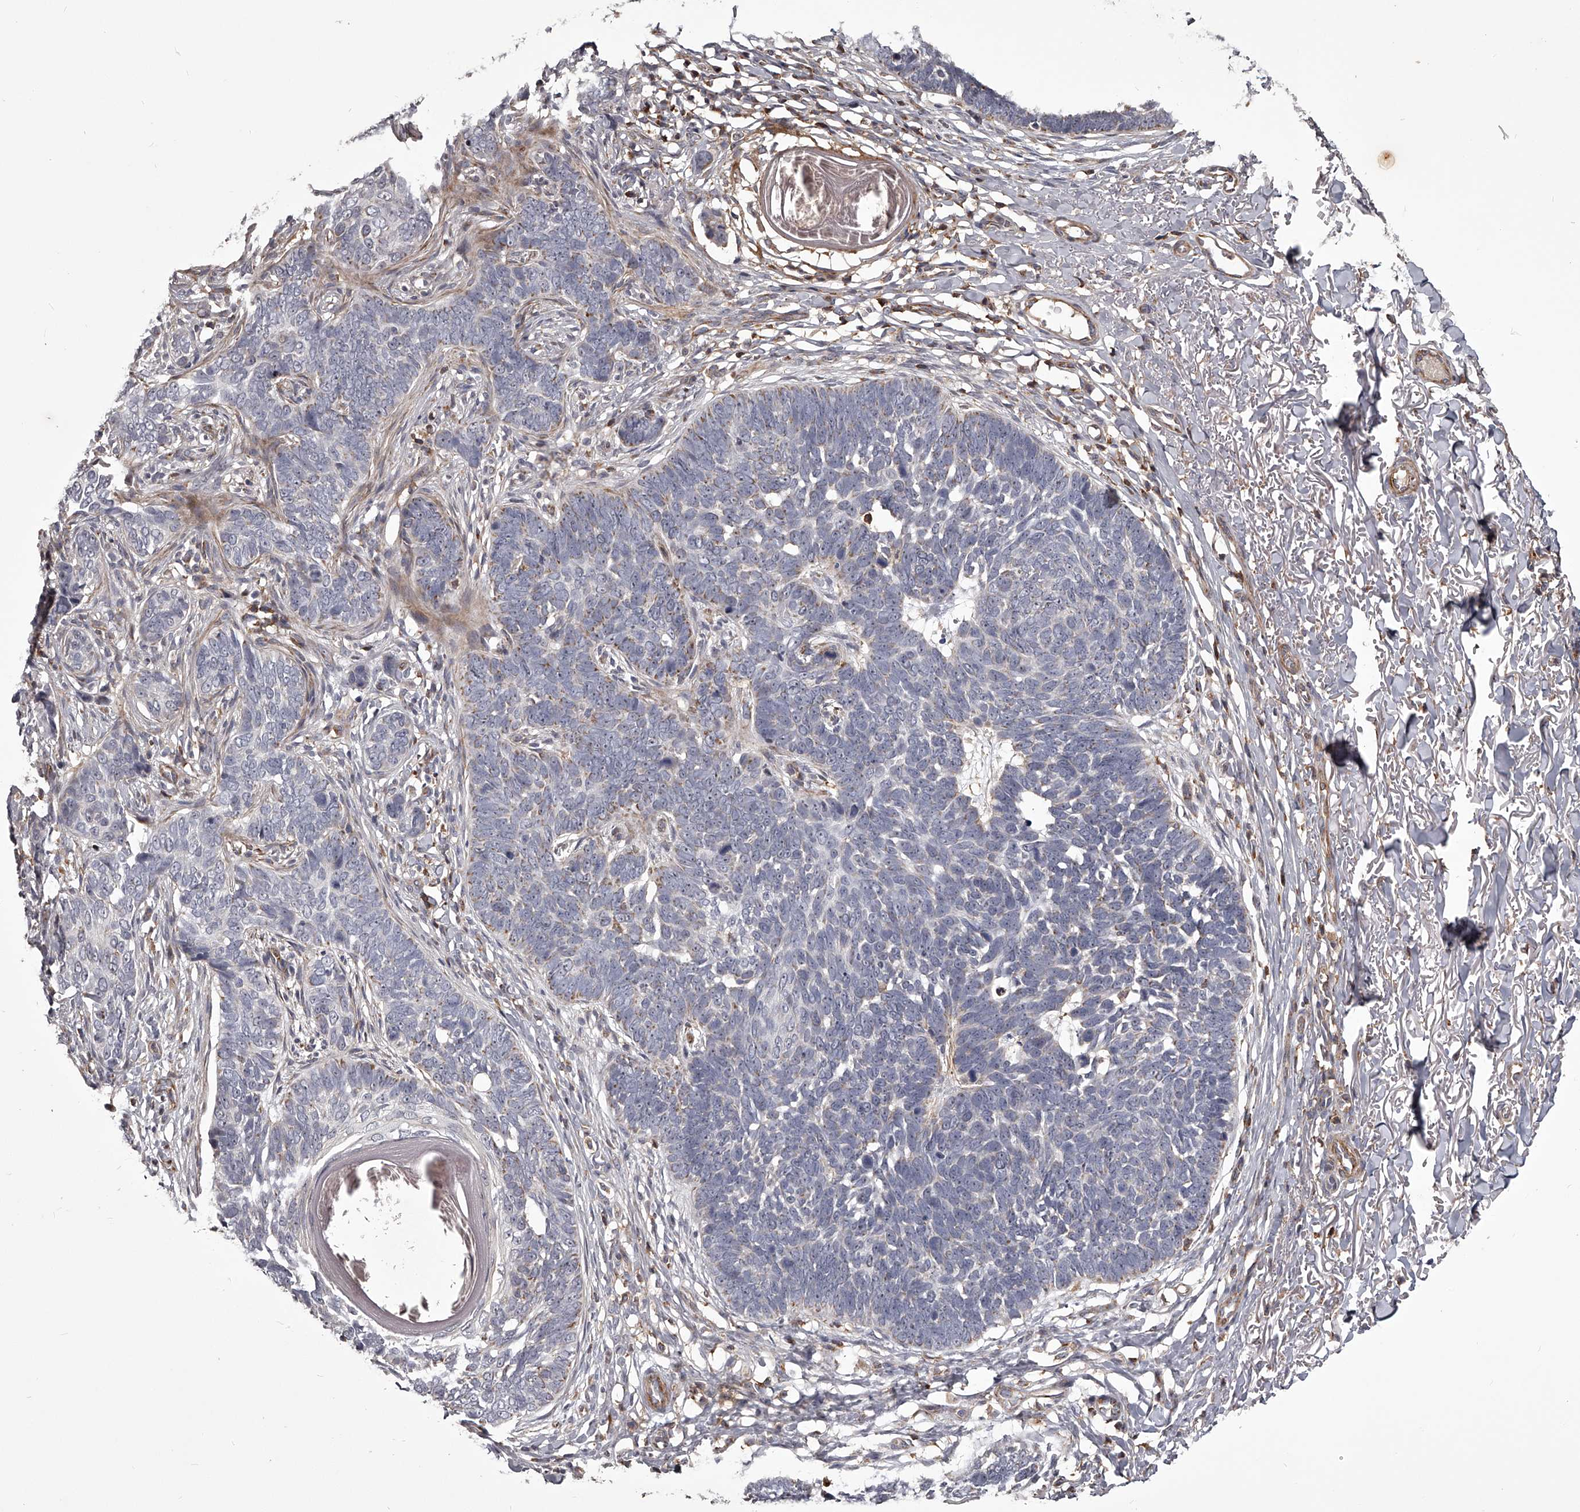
{"staining": {"intensity": "negative", "quantity": "none", "location": "none"}, "tissue": "skin cancer", "cell_type": "Tumor cells", "image_type": "cancer", "snomed": [{"axis": "morphology", "description": "Normal tissue, NOS"}, {"axis": "morphology", "description": "Basal cell carcinoma"}, {"axis": "topography", "description": "Skin"}], "caption": "Immunohistochemistry (IHC) of human skin basal cell carcinoma shows no positivity in tumor cells. (Stains: DAB IHC with hematoxylin counter stain, Microscopy: brightfield microscopy at high magnification).", "gene": "RRP36", "patient": {"sex": "male", "age": 77}}